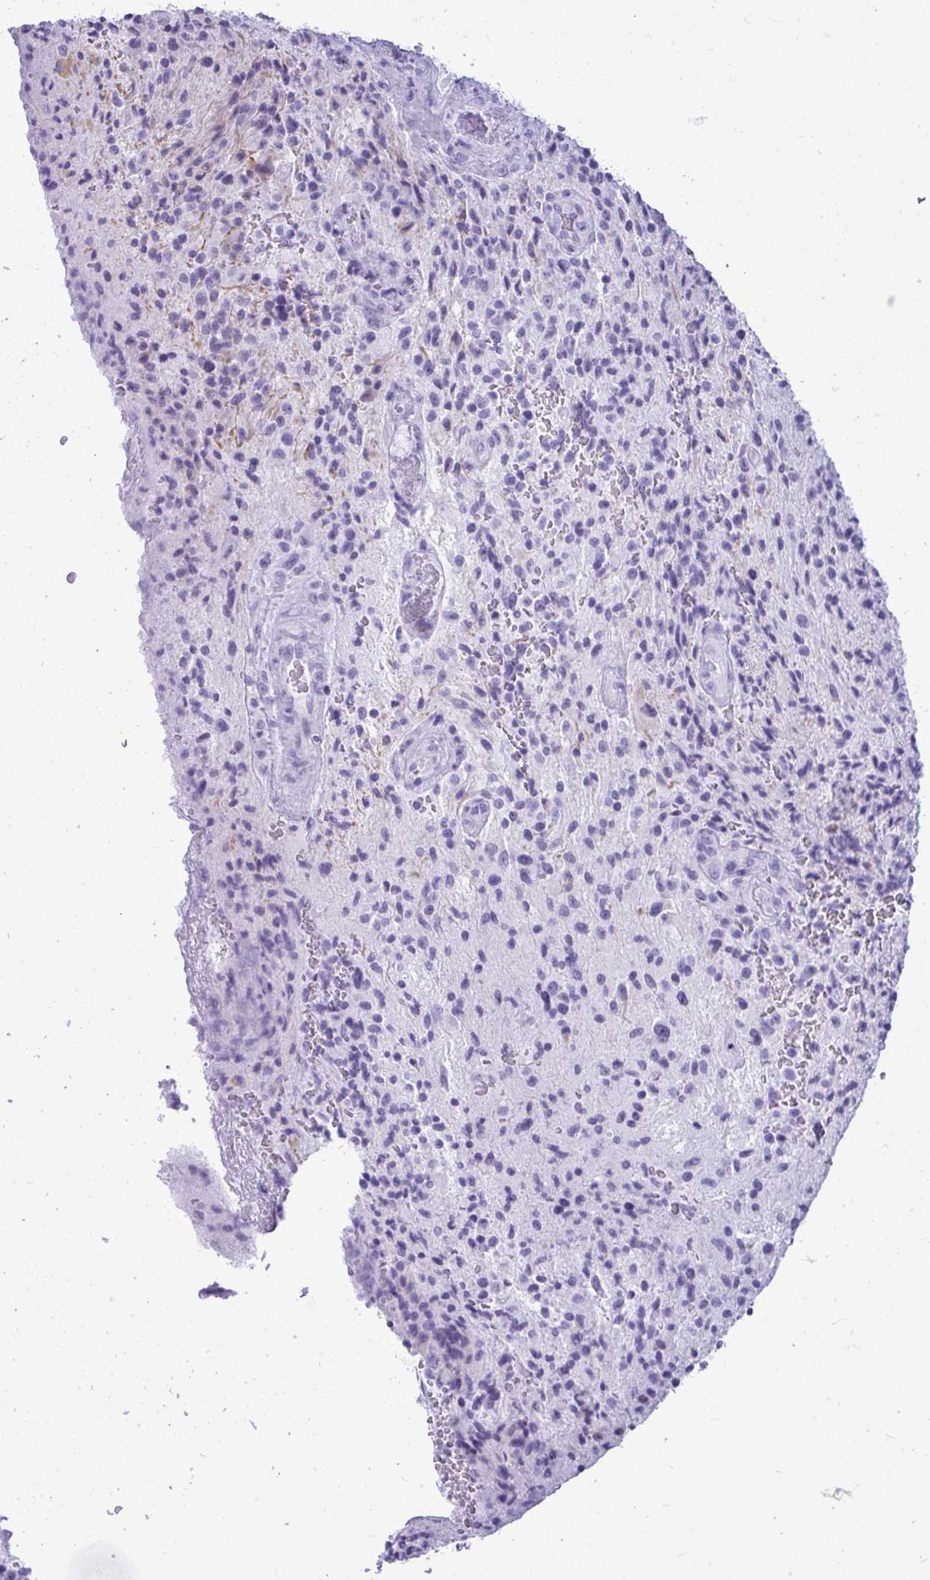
{"staining": {"intensity": "negative", "quantity": "none", "location": "none"}, "tissue": "glioma", "cell_type": "Tumor cells", "image_type": "cancer", "snomed": [{"axis": "morphology", "description": "Normal tissue, NOS"}, {"axis": "morphology", "description": "Glioma, malignant, High grade"}, {"axis": "topography", "description": "Cerebral cortex"}], "caption": "Tumor cells are negative for protein expression in human malignant high-grade glioma. The staining was performed using DAB (3,3'-diaminobenzidine) to visualize the protein expression in brown, while the nuclei were stained in blue with hematoxylin (Magnification: 20x).", "gene": "CLGN", "patient": {"sex": "male", "age": 56}}